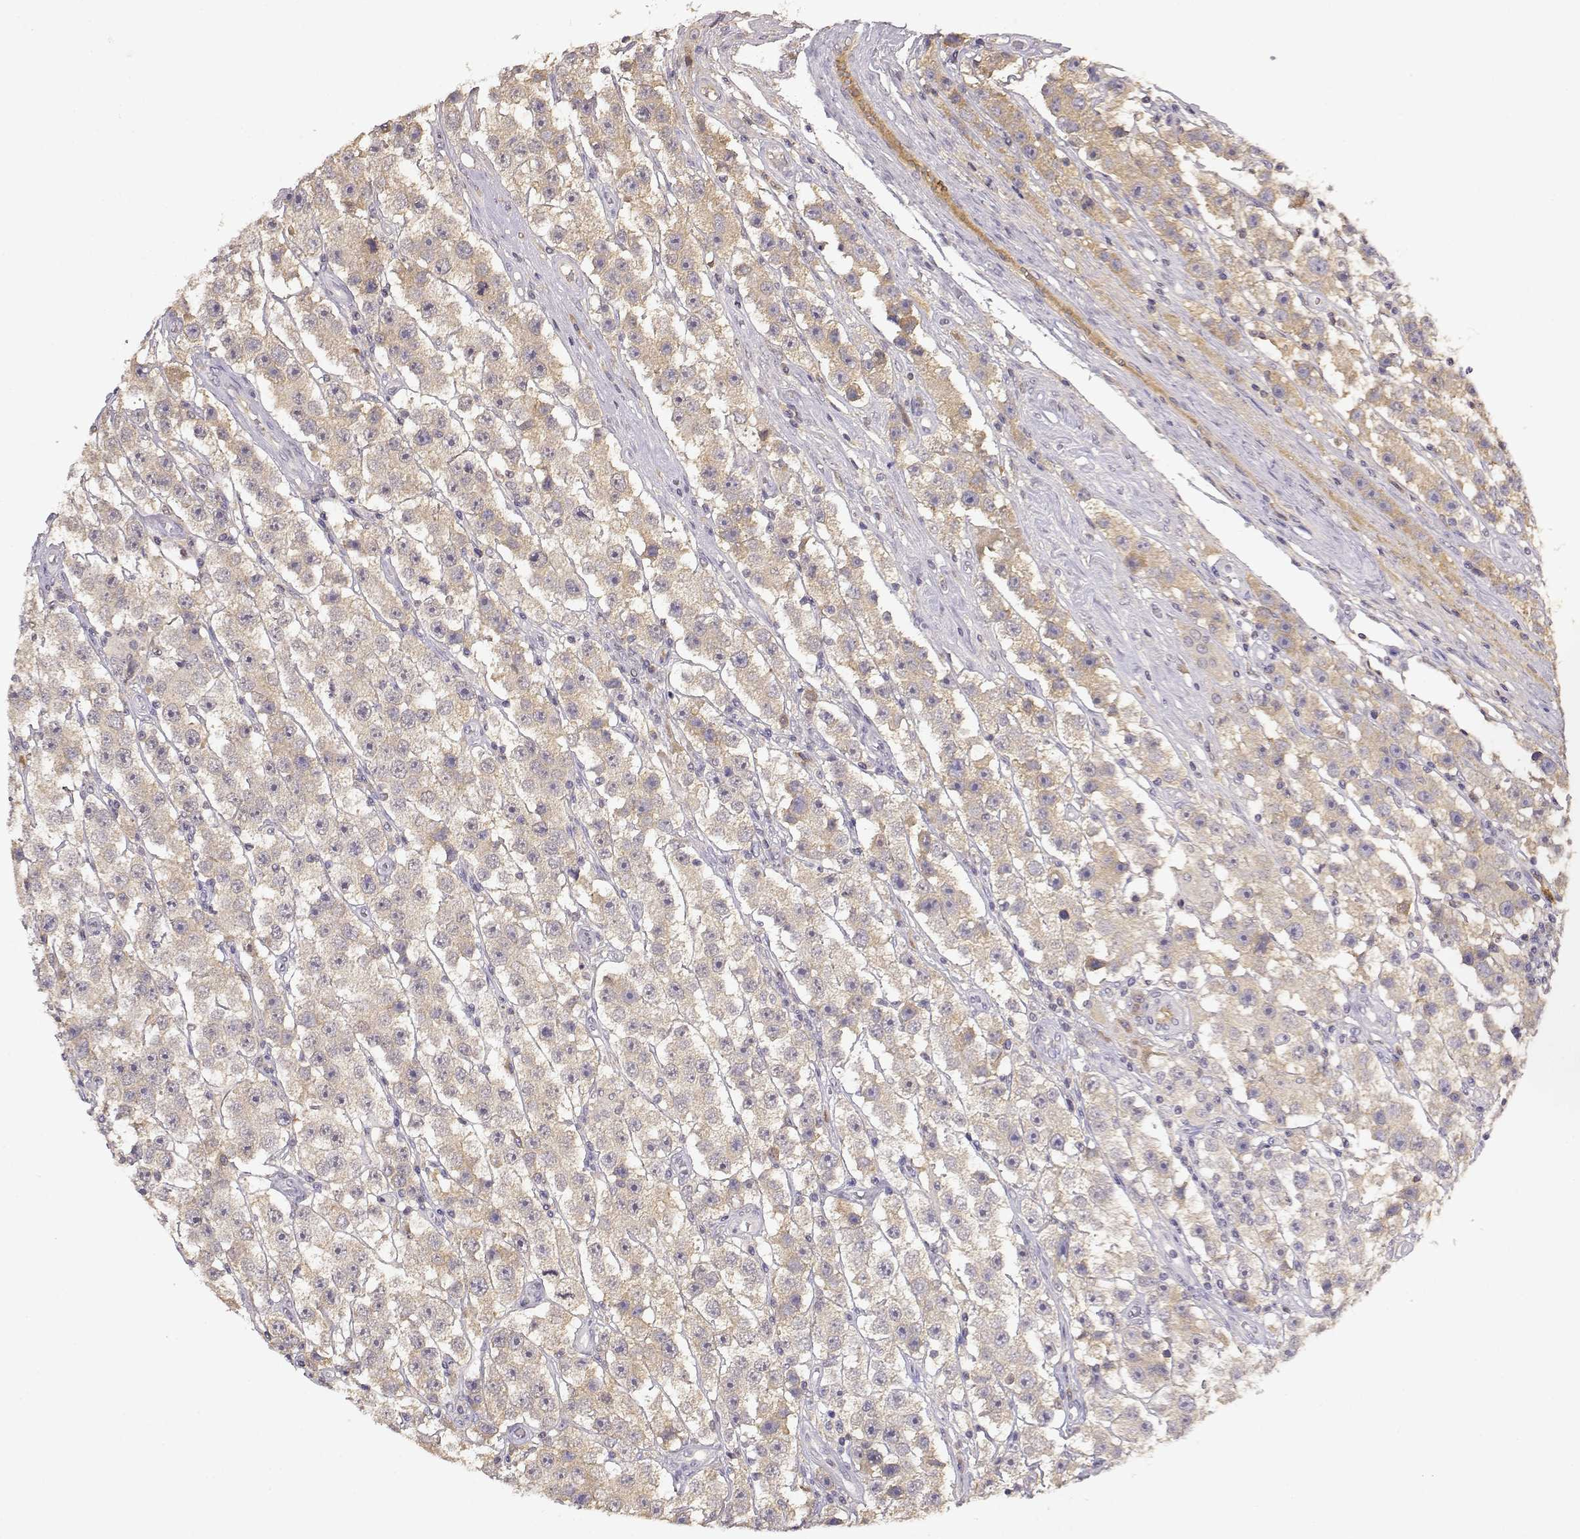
{"staining": {"intensity": "weak", "quantity": ">75%", "location": "cytoplasmic/membranous"}, "tissue": "testis cancer", "cell_type": "Tumor cells", "image_type": "cancer", "snomed": [{"axis": "morphology", "description": "Seminoma, NOS"}, {"axis": "topography", "description": "Testis"}], "caption": "Weak cytoplasmic/membranous staining for a protein is present in about >75% of tumor cells of testis seminoma using immunohistochemistry (IHC).", "gene": "TACR1", "patient": {"sex": "male", "age": 45}}